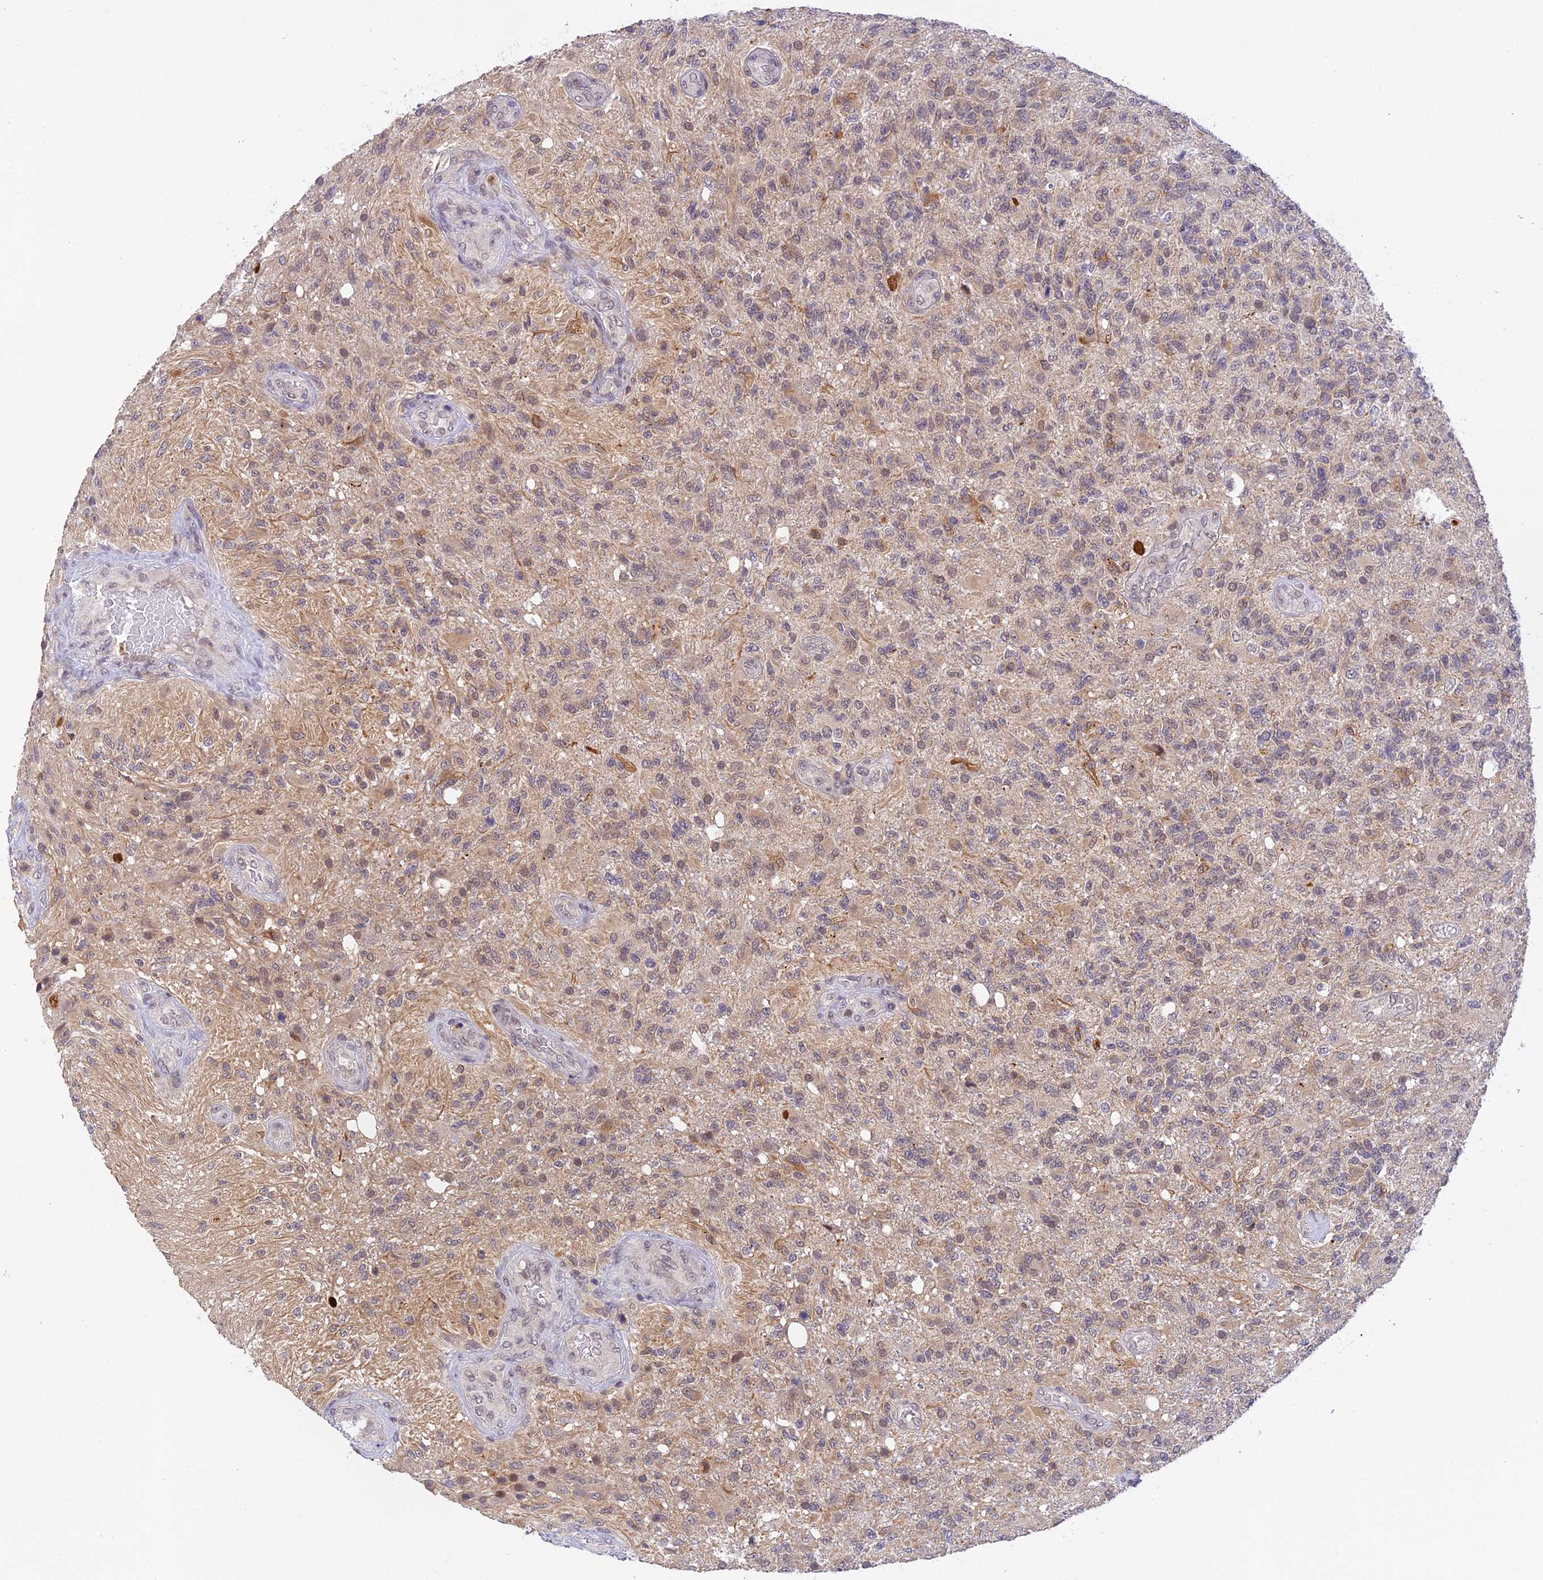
{"staining": {"intensity": "weak", "quantity": "<25%", "location": "cytoplasmic/membranous,nuclear"}, "tissue": "glioma", "cell_type": "Tumor cells", "image_type": "cancer", "snomed": [{"axis": "morphology", "description": "Glioma, malignant, High grade"}, {"axis": "topography", "description": "Brain"}], "caption": "The micrograph shows no significant positivity in tumor cells of glioma. (DAB immunohistochemistry (IHC), high magnification).", "gene": "PEX16", "patient": {"sex": "male", "age": 56}}